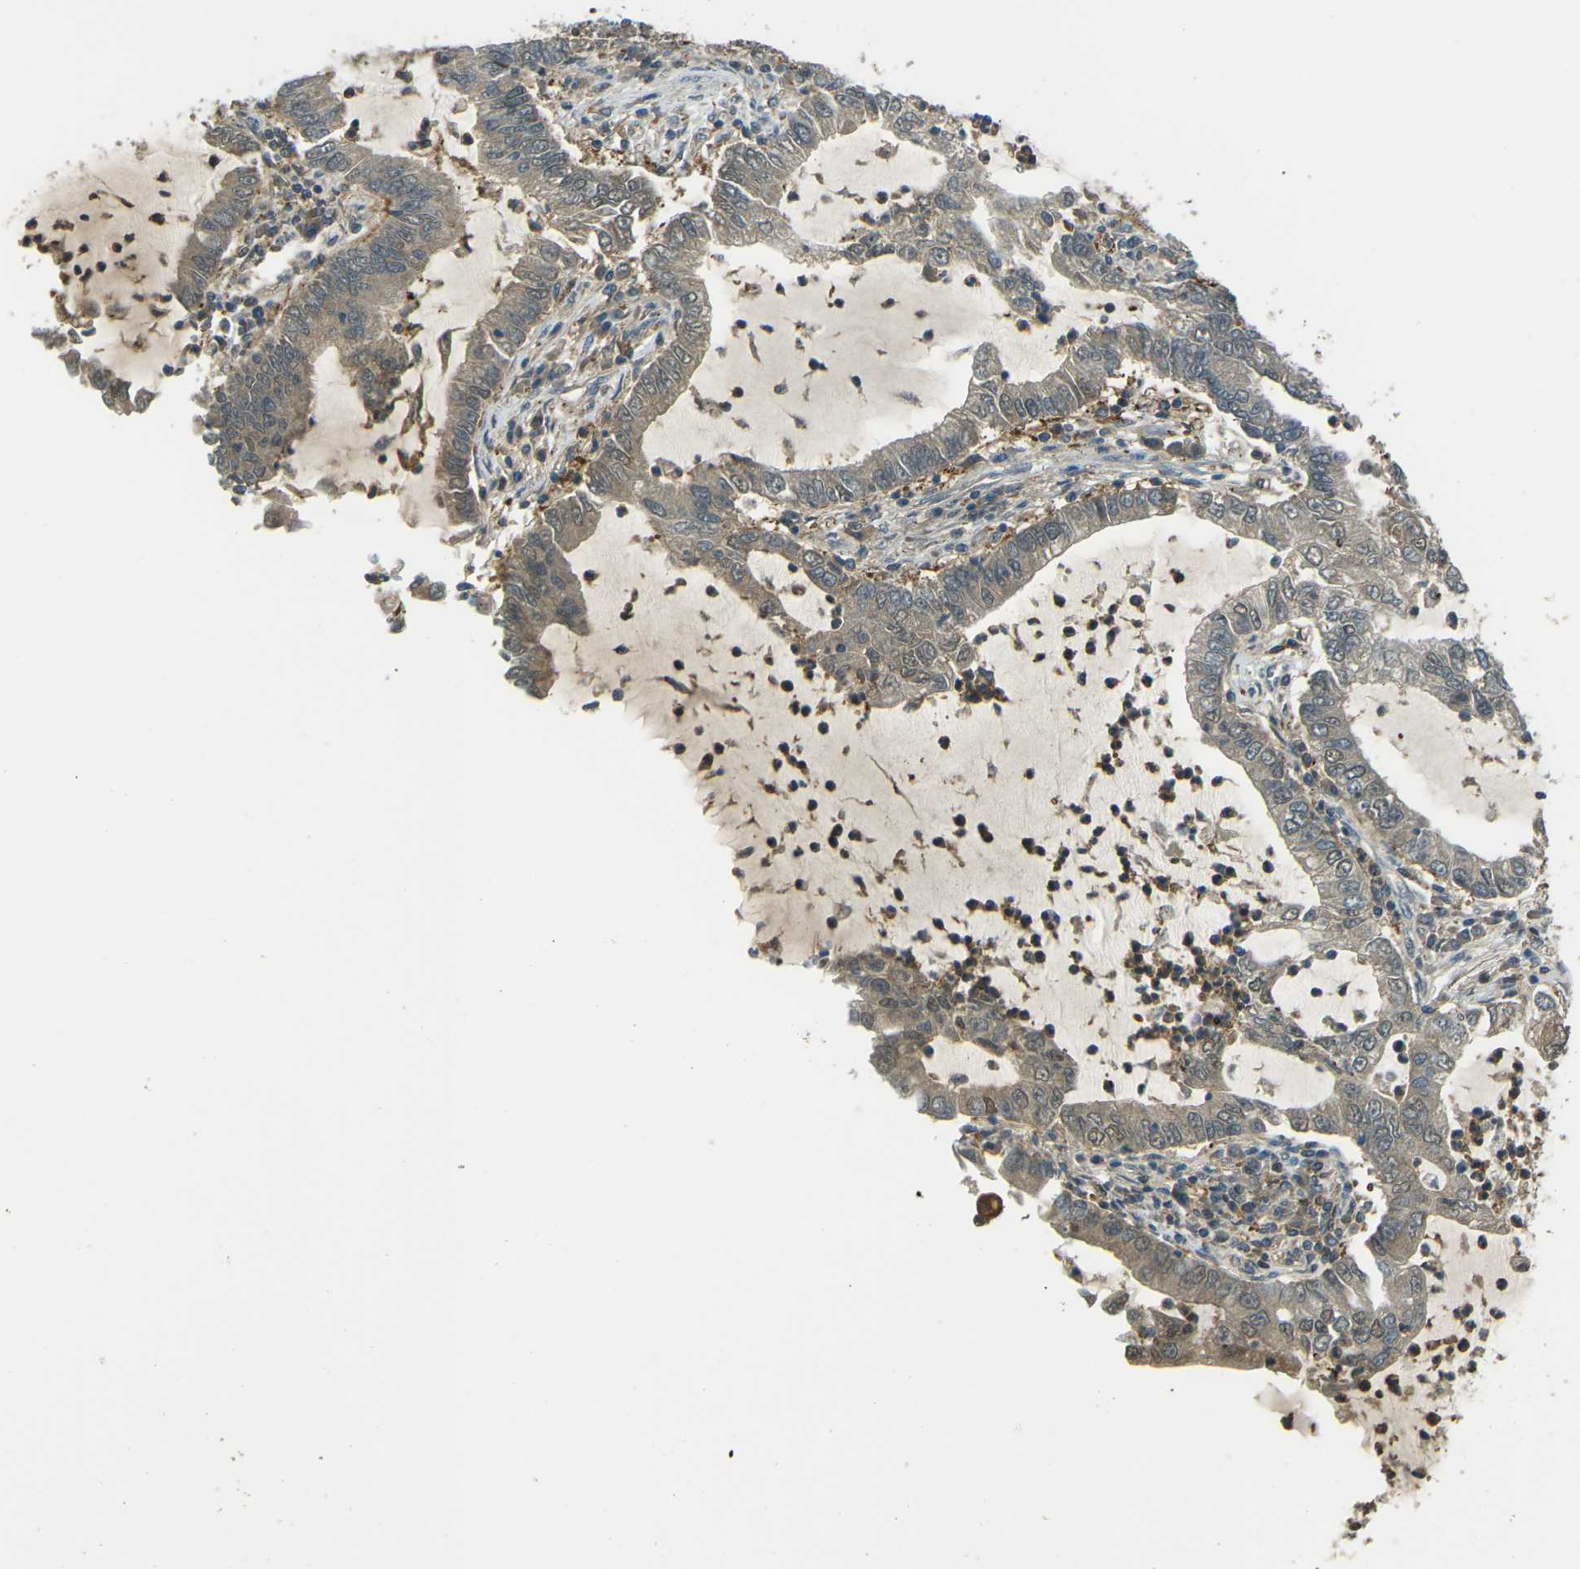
{"staining": {"intensity": "moderate", "quantity": ">75%", "location": "cytoplasmic/membranous,nuclear"}, "tissue": "lung cancer", "cell_type": "Tumor cells", "image_type": "cancer", "snomed": [{"axis": "morphology", "description": "Adenocarcinoma, NOS"}, {"axis": "topography", "description": "Lung"}], "caption": "Adenocarcinoma (lung) stained with a brown dye shows moderate cytoplasmic/membranous and nuclear positive positivity in about >75% of tumor cells.", "gene": "PIEZO2", "patient": {"sex": "female", "age": 51}}